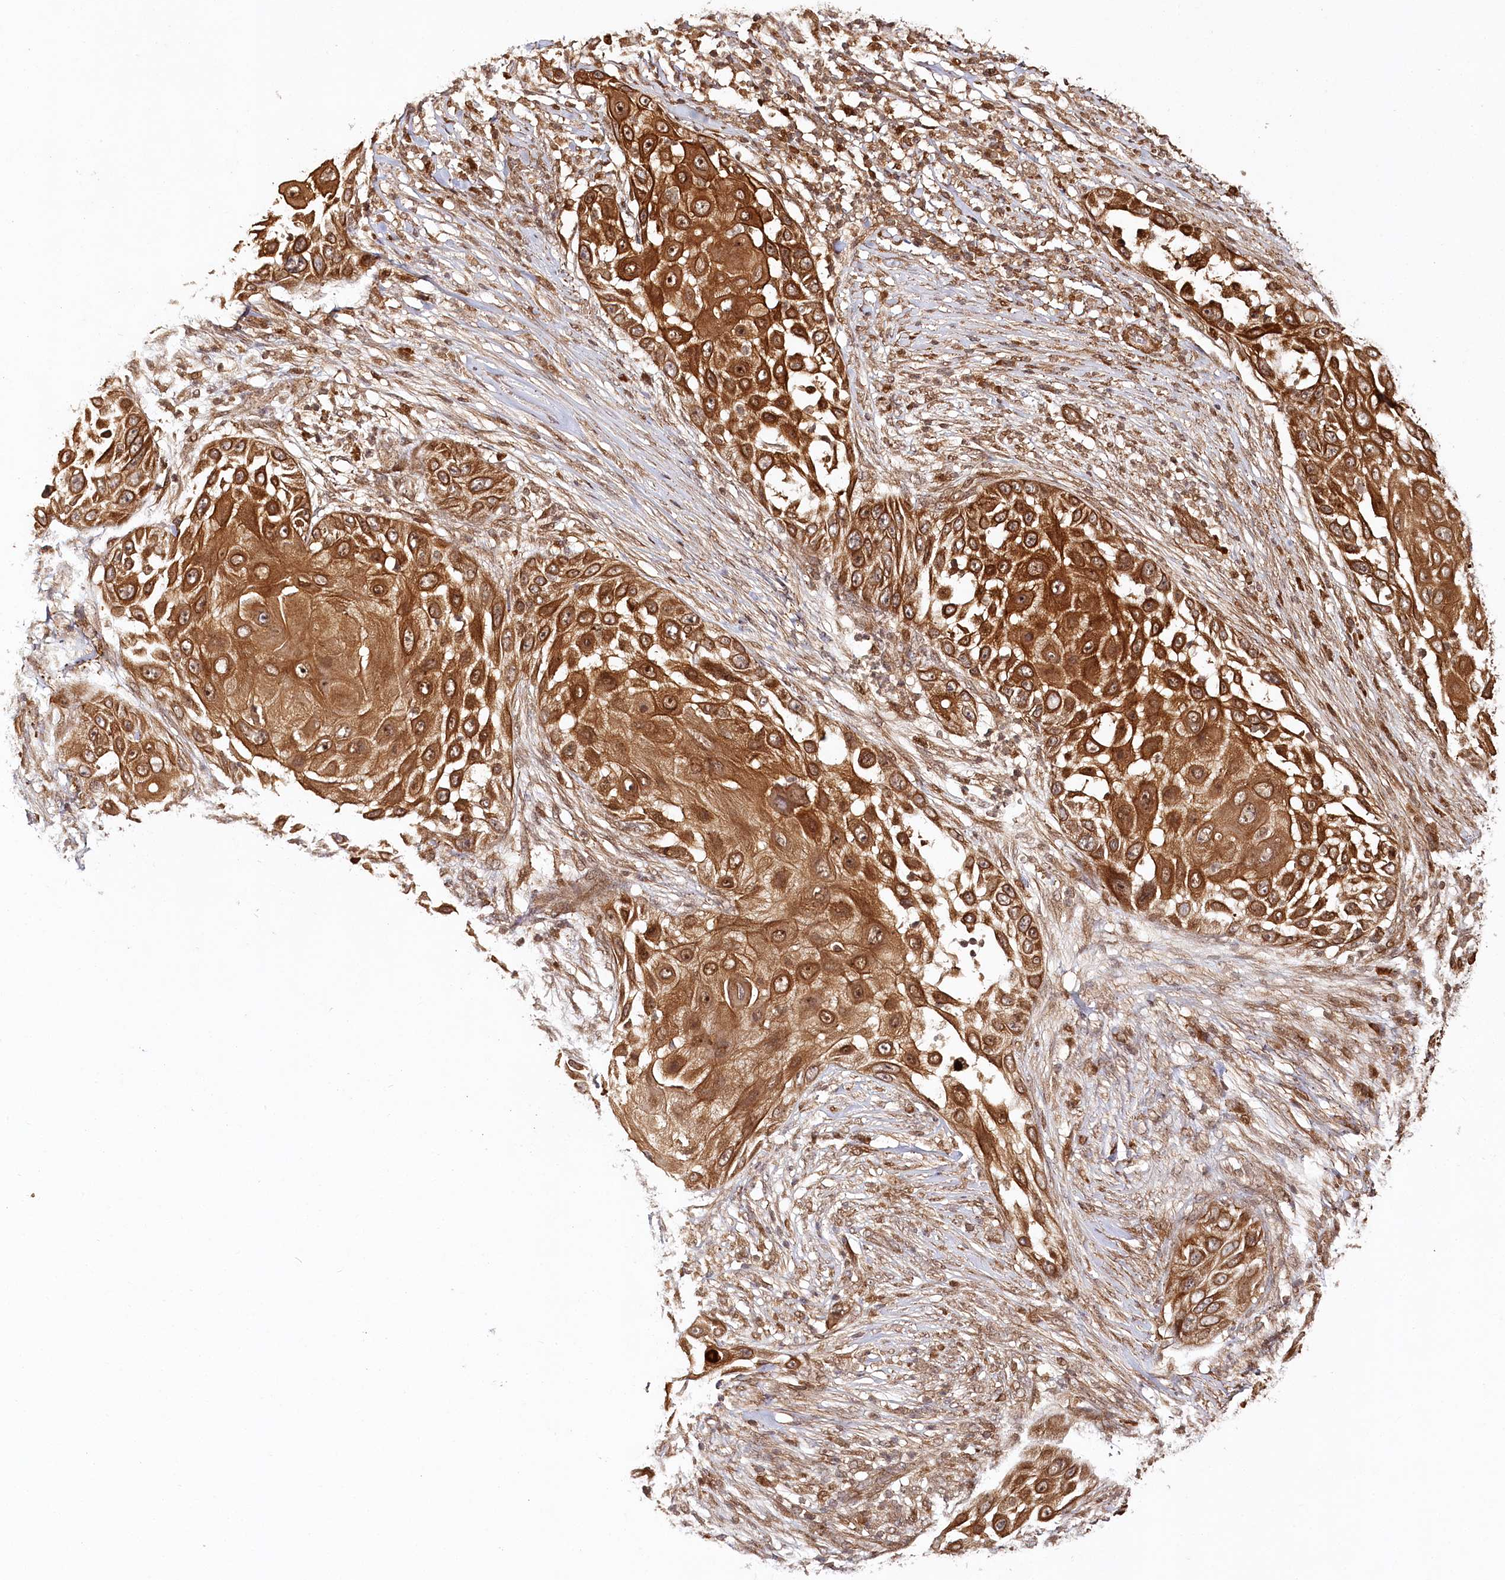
{"staining": {"intensity": "strong", "quantity": ">75%", "location": "cytoplasmic/membranous,nuclear"}, "tissue": "skin cancer", "cell_type": "Tumor cells", "image_type": "cancer", "snomed": [{"axis": "morphology", "description": "Squamous cell carcinoma, NOS"}, {"axis": "topography", "description": "Skin"}], "caption": "This photomicrograph reveals immunohistochemistry (IHC) staining of skin squamous cell carcinoma, with high strong cytoplasmic/membranous and nuclear expression in about >75% of tumor cells.", "gene": "ULK2", "patient": {"sex": "female", "age": 44}}